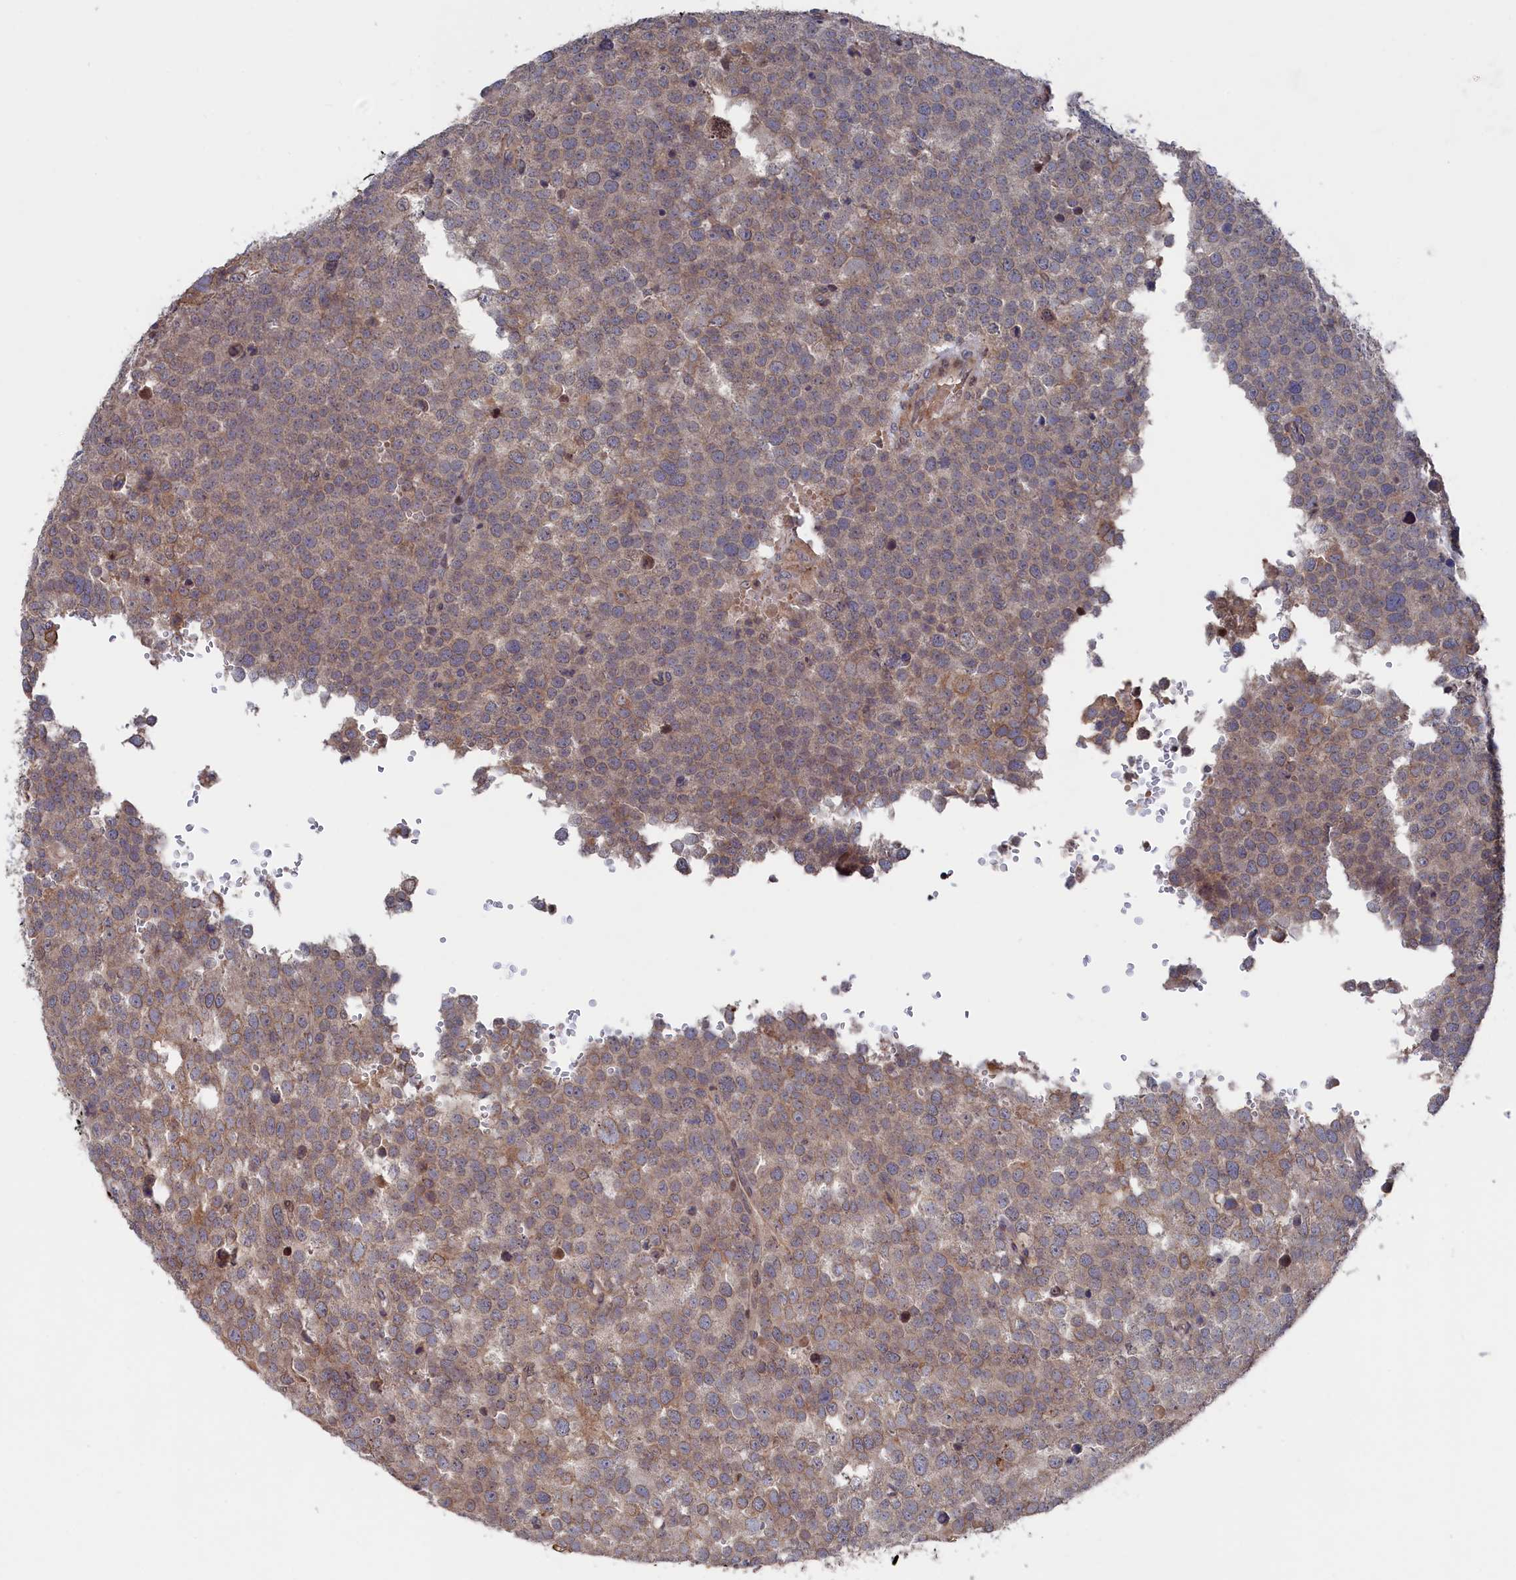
{"staining": {"intensity": "weak", "quantity": ">75%", "location": "cytoplasmic/membranous"}, "tissue": "testis cancer", "cell_type": "Tumor cells", "image_type": "cancer", "snomed": [{"axis": "morphology", "description": "Seminoma, NOS"}, {"axis": "topography", "description": "Testis"}], "caption": "Tumor cells exhibit low levels of weak cytoplasmic/membranous staining in approximately >75% of cells in testis seminoma.", "gene": "TMC5", "patient": {"sex": "male", "age": 71}}